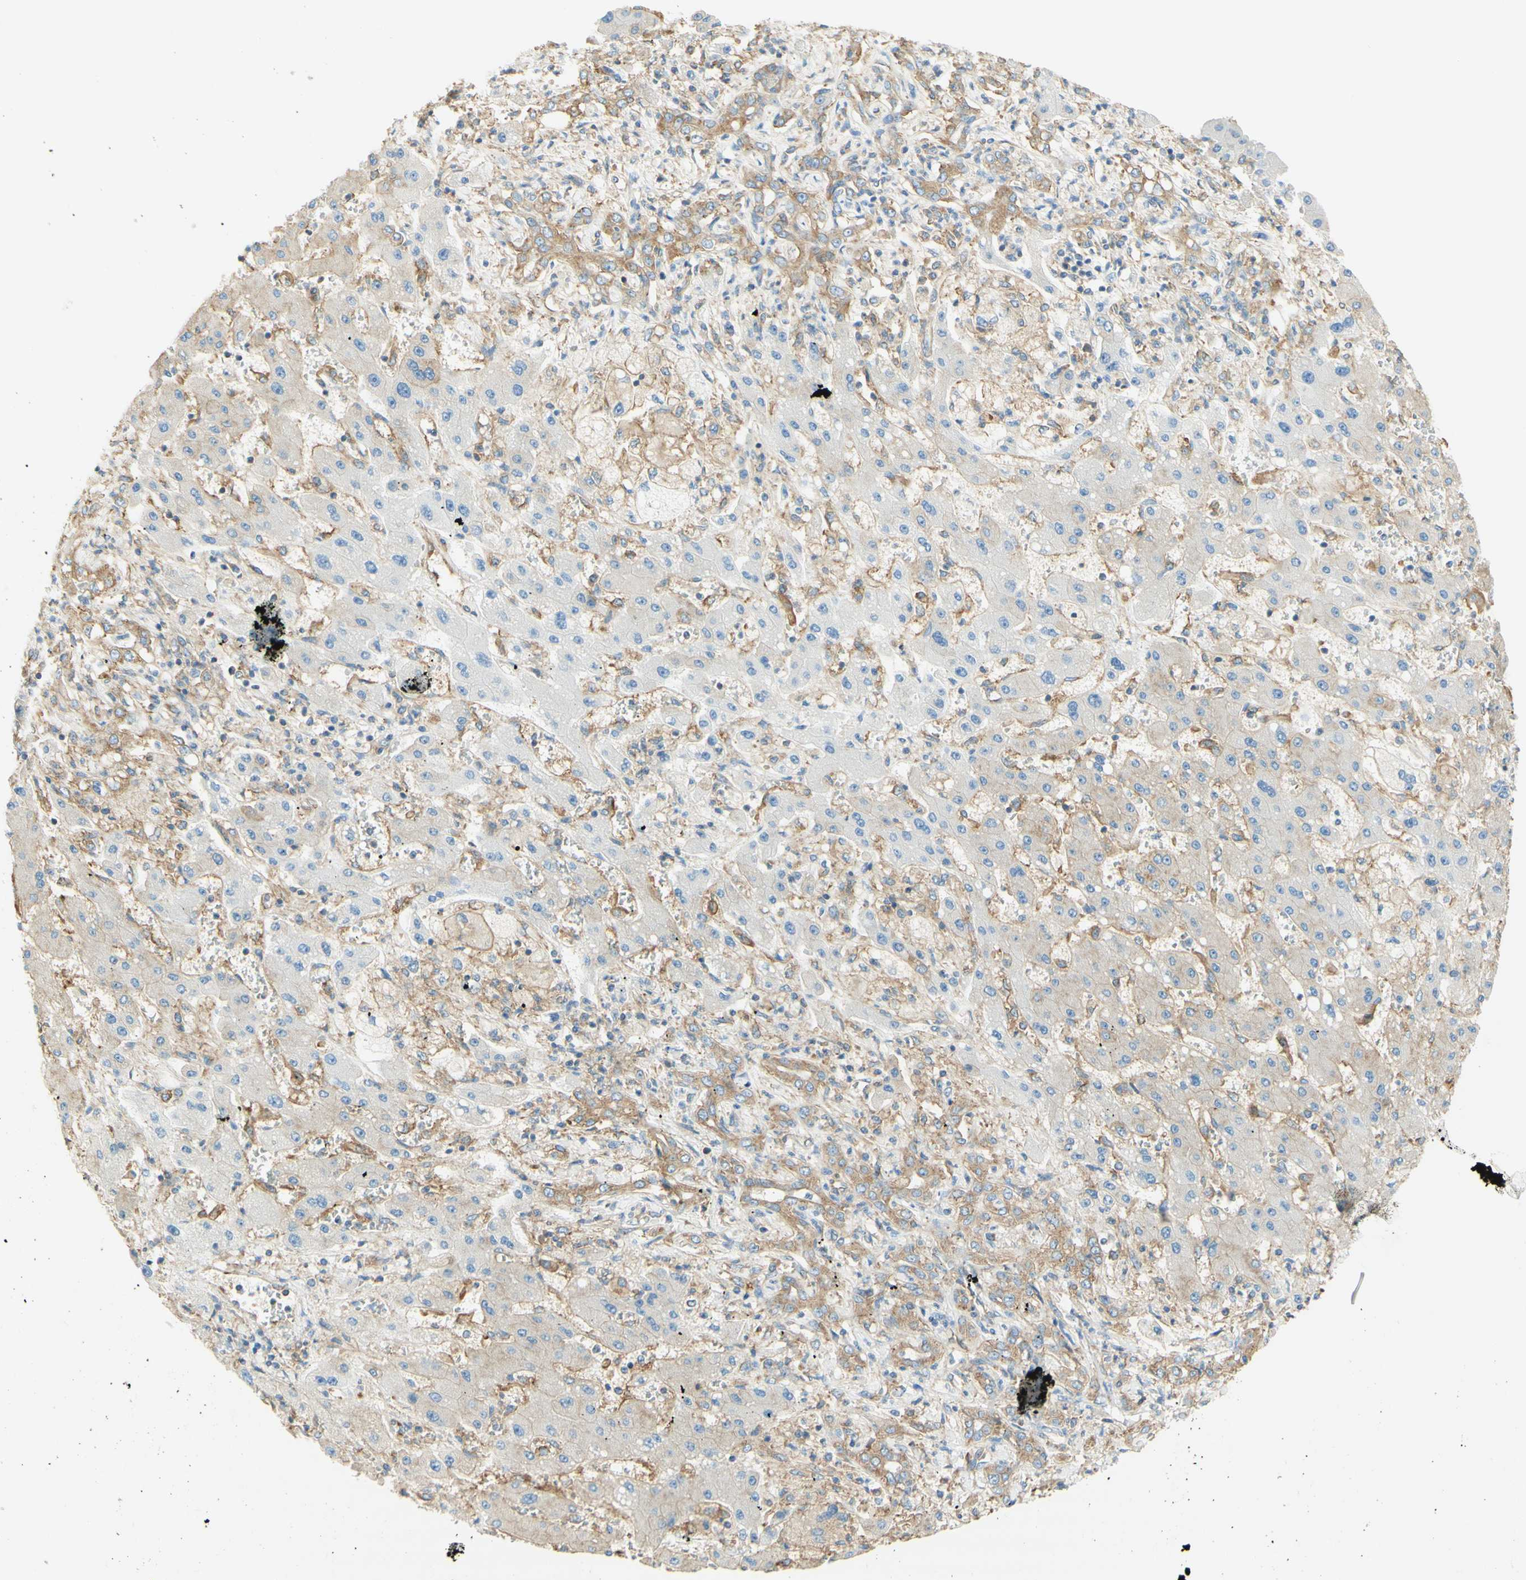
{"staining": {"intensity": "weak", "quantity": "25%-75%", "location": "cytoplasmic/membranous"}, "tissue": "liver cancer", "cell_type": "Tumor cells", "image_type": "cancer", "snomed": [{"axis": "morphology", "description": "Cholangiocarcinoma"}, {"axis": "topography", "description": "Liver"}], "caption": "Brown immunohistochemical staining in human liver cancer (cholangiocarcinoma) exhibits weak cytoplasmic/membranous positivity in approximately 25%-75% of tumor cells.", "gene": "CLTC", "patient": {"sex": "male", "age": 50}}